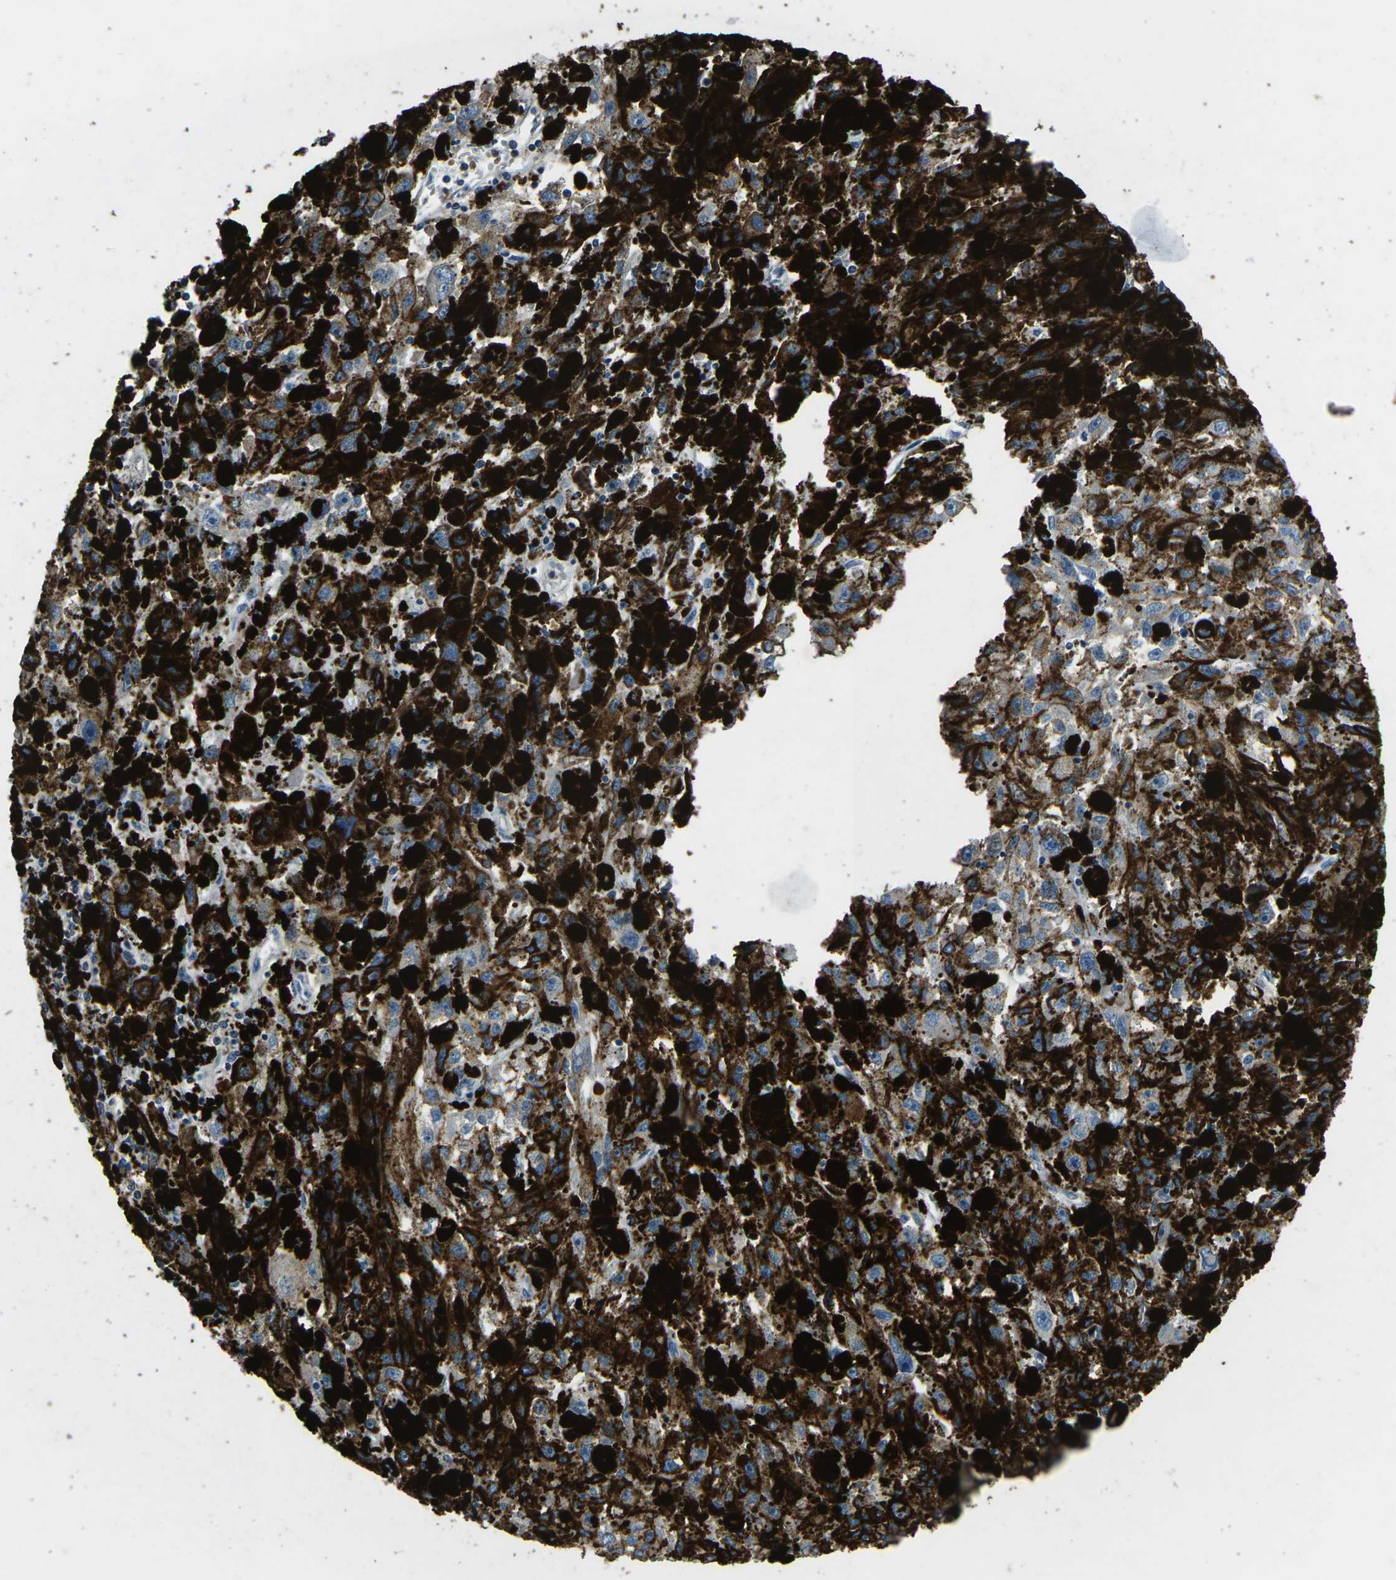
{"staining": {"intensity": "moderate", "quantity": "<25%", "location": "cytoplasmic/membranous"}, "tissue": "melanoma", "cell_type": "Tumor cells", "image_type": "cancer", "snomed": [{"axis": "morphology", "description": "Malignant melanoma, NOS"}, {"axis": "topography", "description": "Skin"}], "caption": "Tumor cells reveal low levels of moderate cytoplasmic/membranous expression in approximately <25% of cells in human melanoma.", "gene": "PDCD6IP", "patient": {"sex": "female", "age": 104}}